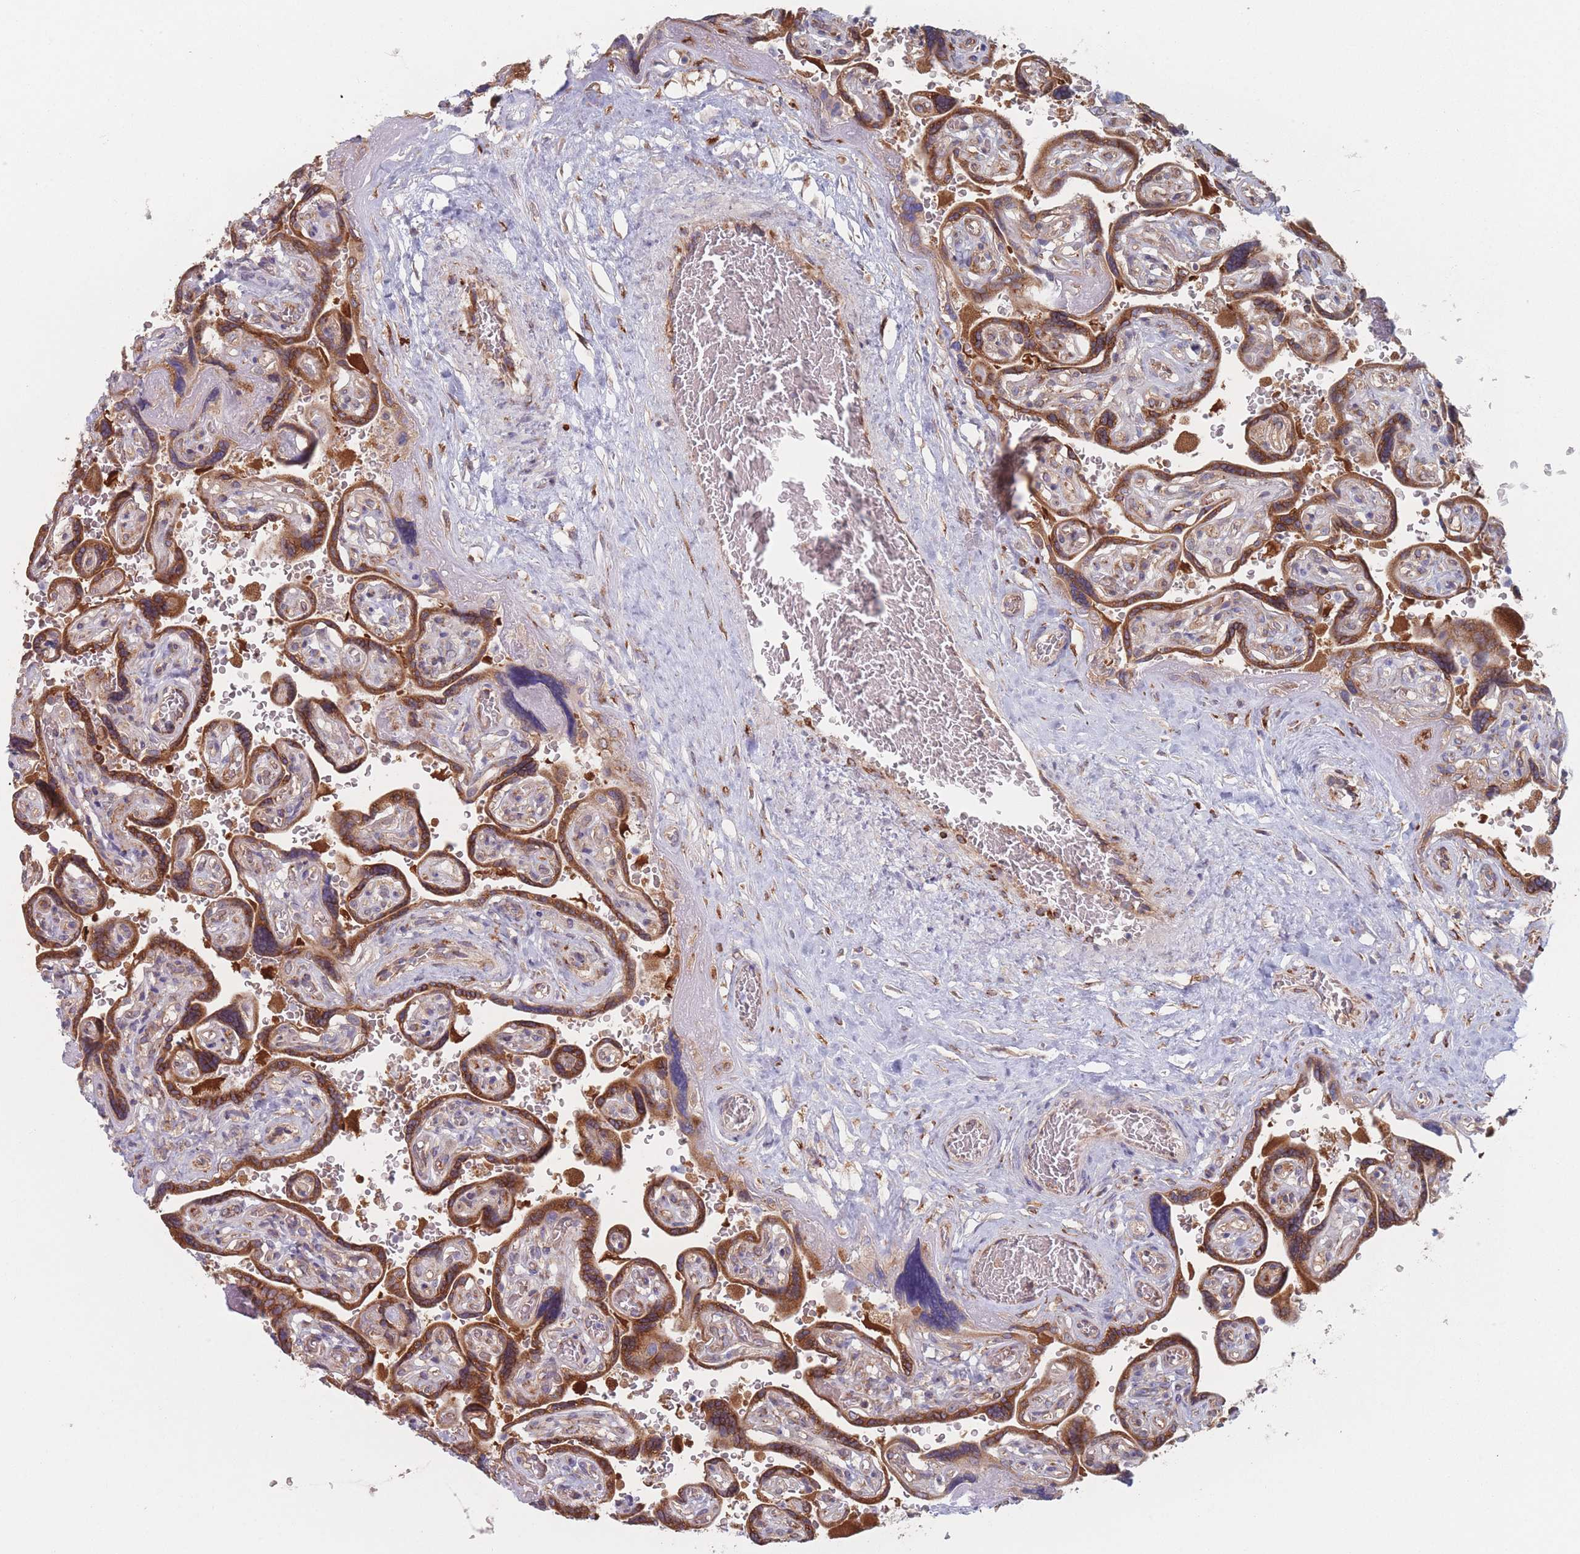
{"staining": {"intensity": "strong", "quantity": ">75%", "location": "cytoplasmic/membranous"}, "tissue": "placenta", "cell_type": "Decidual cells", "image_type": "normal", "snomed": [{"axis": "morphology", "description": "Normal tissue, NOS"}, {"axis": "topography", "description": "Placenta"}], "caption": "A high-resolution image shows IHC staining of benign placenta, which exhibits strong cytoplasmic/membranous positivity in about >75% of decidual cells. The staining is performed using DAB brown chromogen to label protein expression. The nuclei are counter-stained blue using hematoxylin.", "gene": "EEF1B2", "patient": {"sex": "female", "age": 32}}